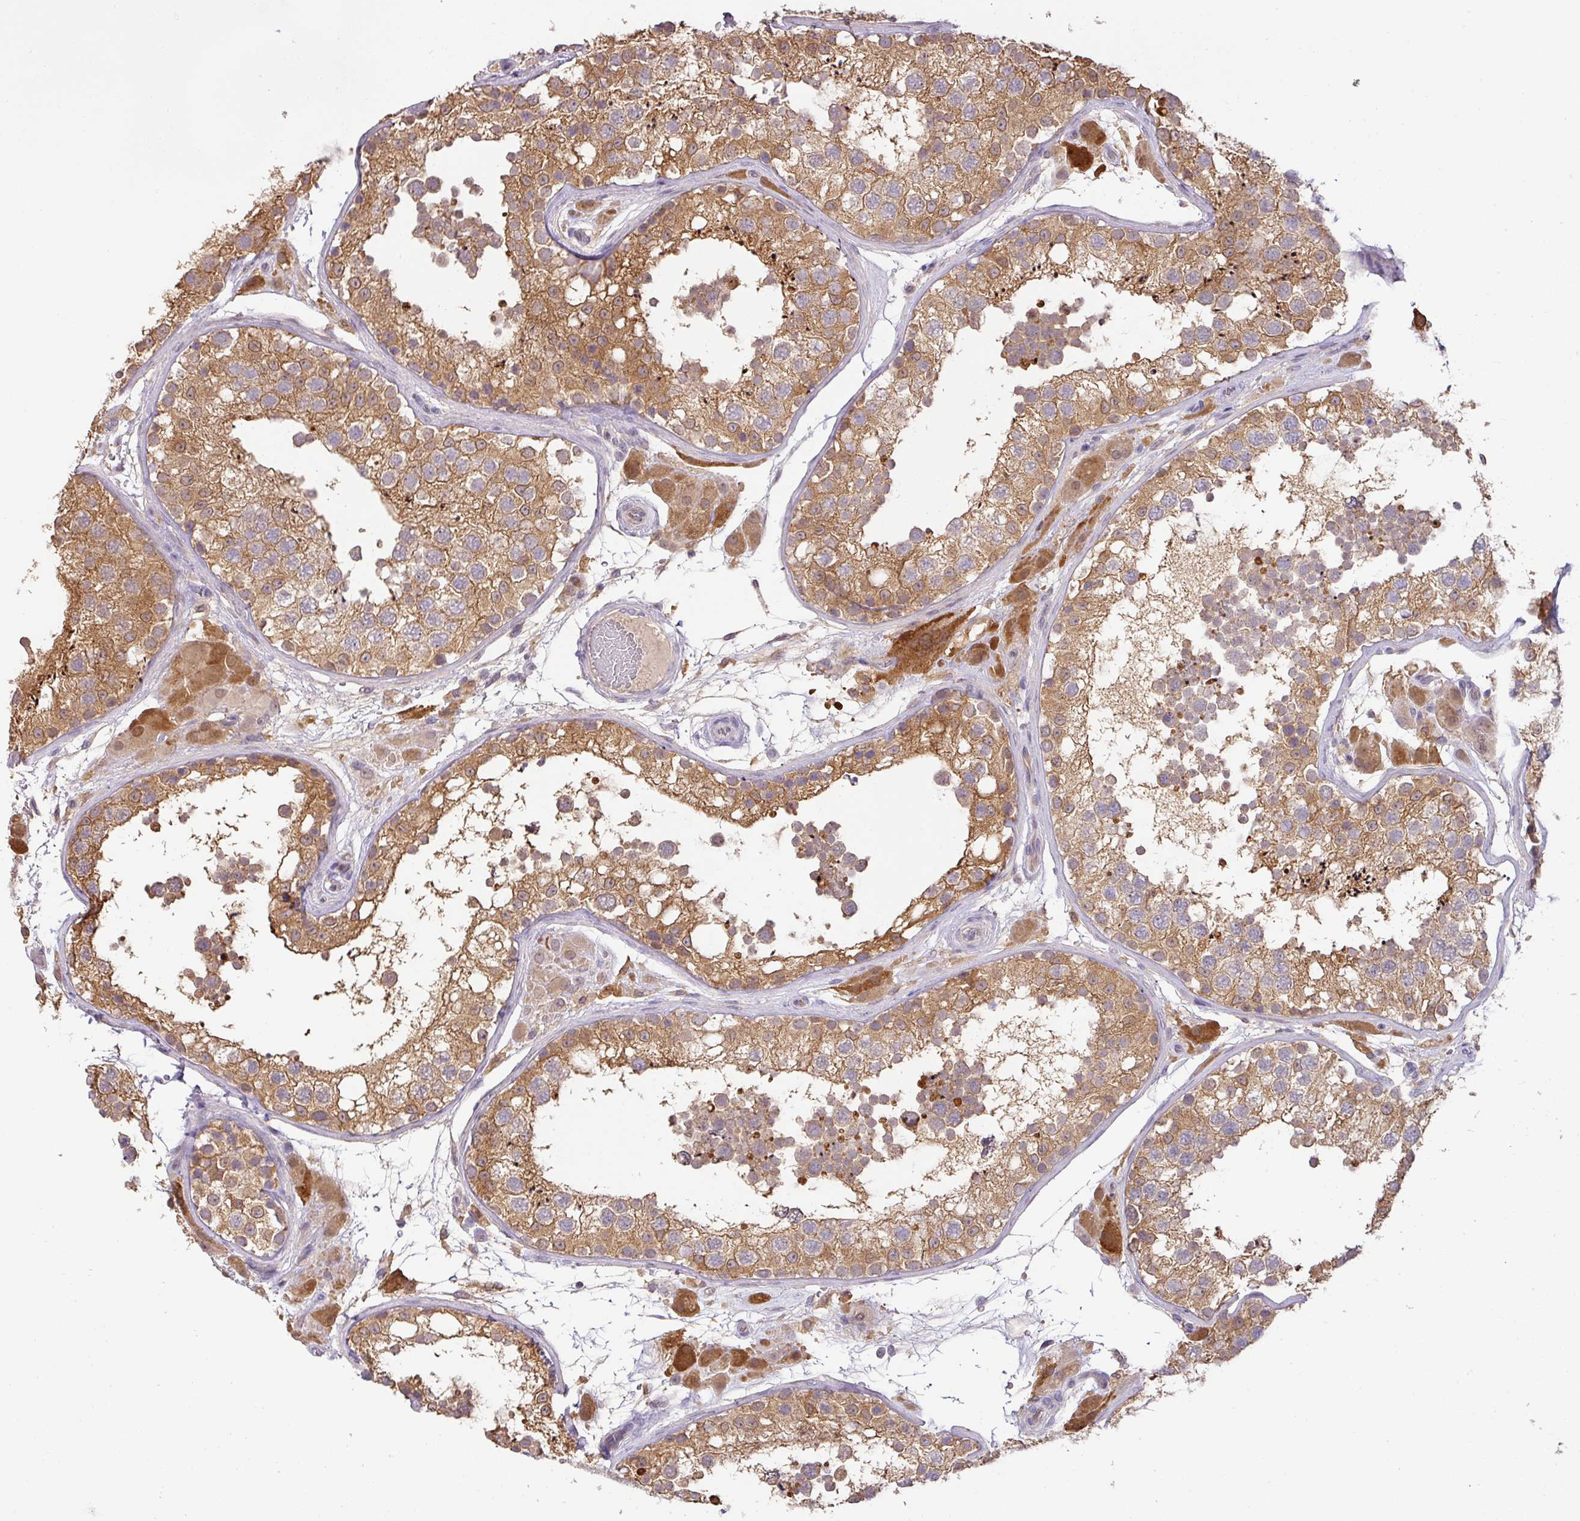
{"staining": {"intensity": "moderate", "quantity": ">75%", "location": "cytoplasmic/membranous"}, "tissue": "testis", "cell_type": "Cells in seminiferous ducts", "image_type": "normal", "snomed": [{"axis": "morphology", "description": "Normal tissue, NOS"}, {"axis": "topography", "description": "Testis"}], "caption": "Immunohistochemical staining of benign human testis displays moderate cytoplasmic/membranous protein expression in about >75% of cells in seminiferous ducts.", "gene": "GCNT7", "patient": {"sex": "male", "age": 26}}